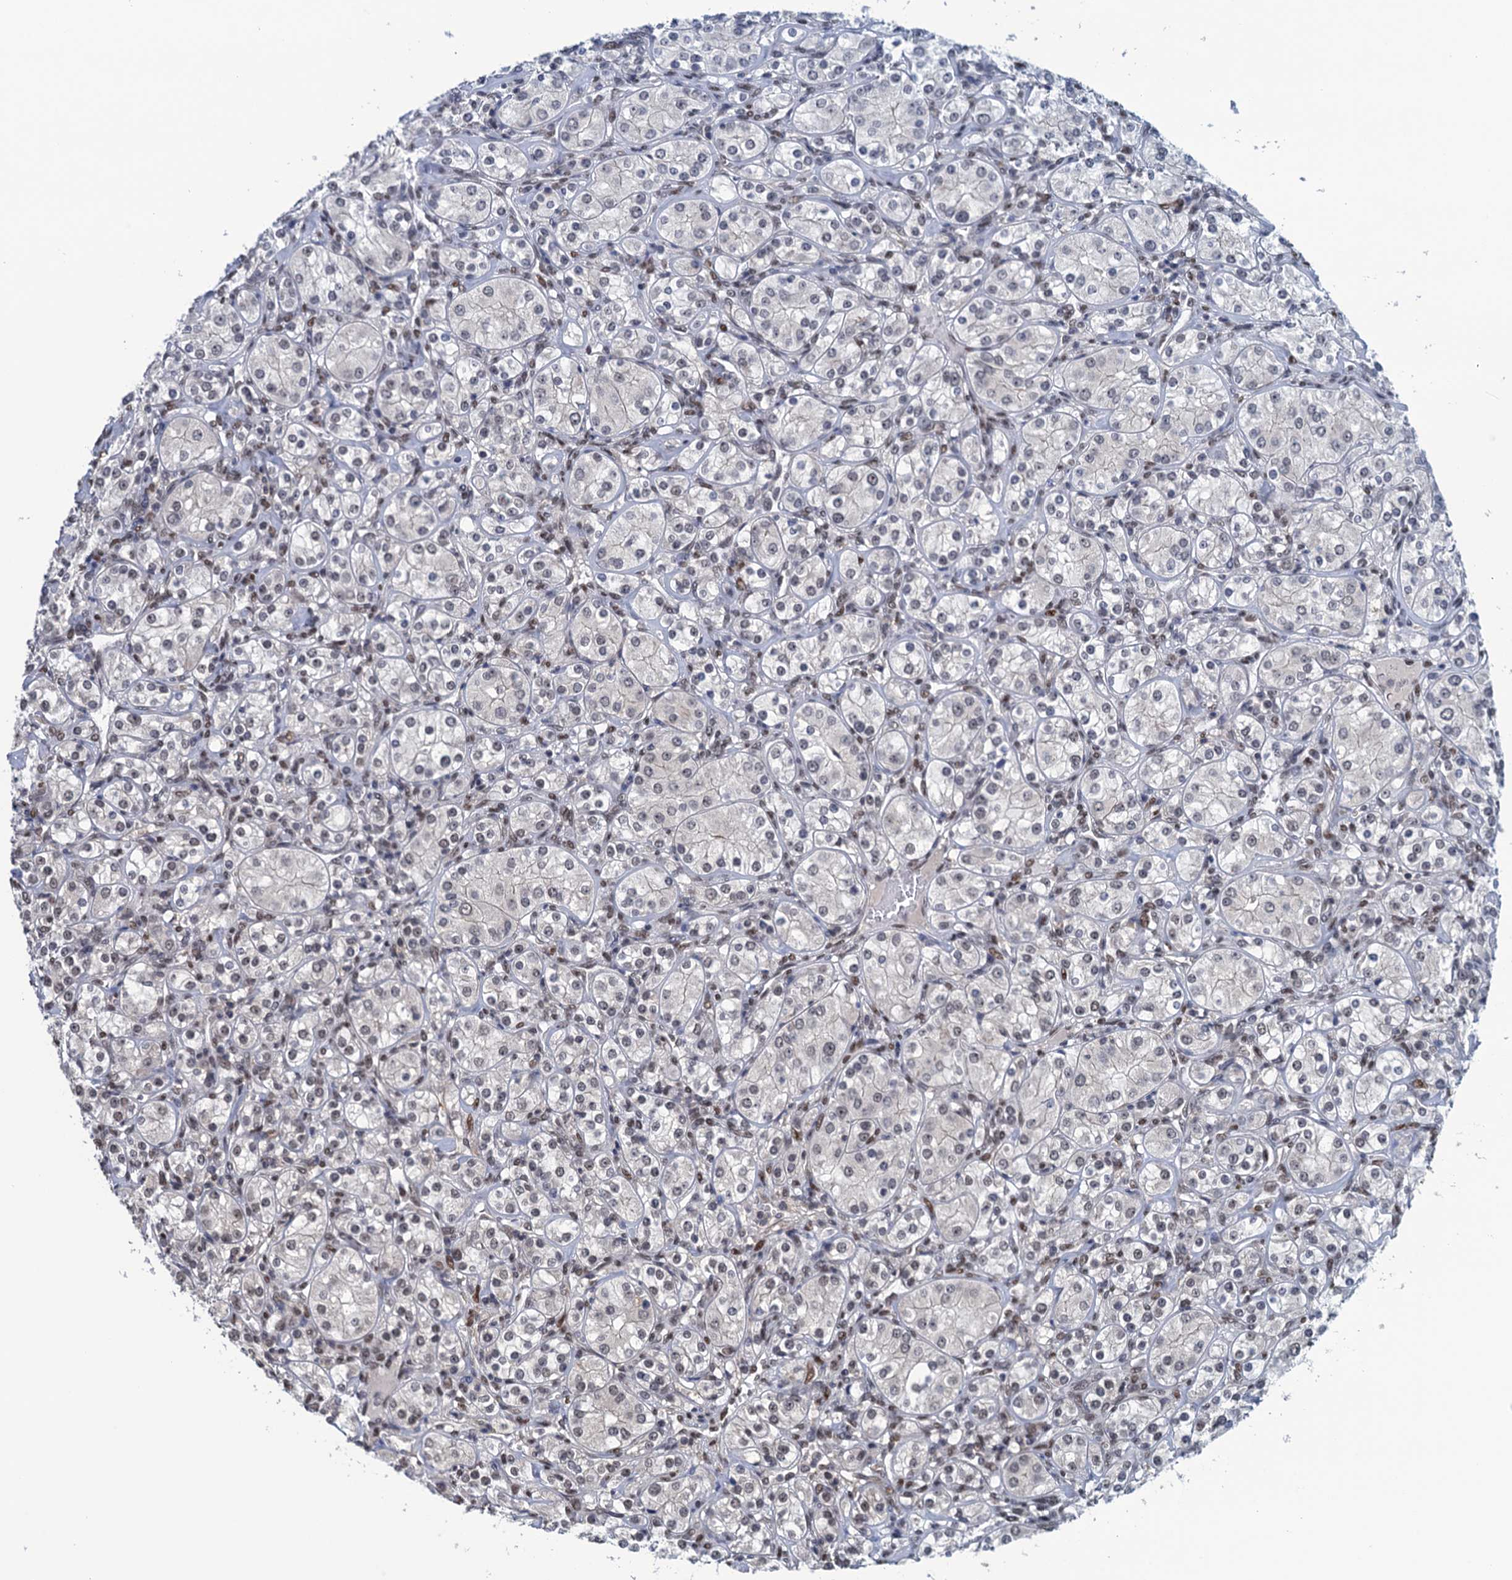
{"staining": {"intensity": "weak", "quantity": "25%-75%", "location": "nuclear"}, "tissue": "renal cancer", "cell_type": "Tumor cells", "image_type": "cancer", "snomed": [{"axis": "morphology", "description": "Adenocarcinoma, NOS"}, {"axis": "topography", "description": "Kidney"}], "caption": "Protein staining of adenocarcinoma (renal) tissue displays weak nuclear staining in approximately 25%-75% of tumor cells. (IHC, brightfield microscopy, high magnification).", "gene": "SAE1", "patient": {"sex": "male", "age": 77}}